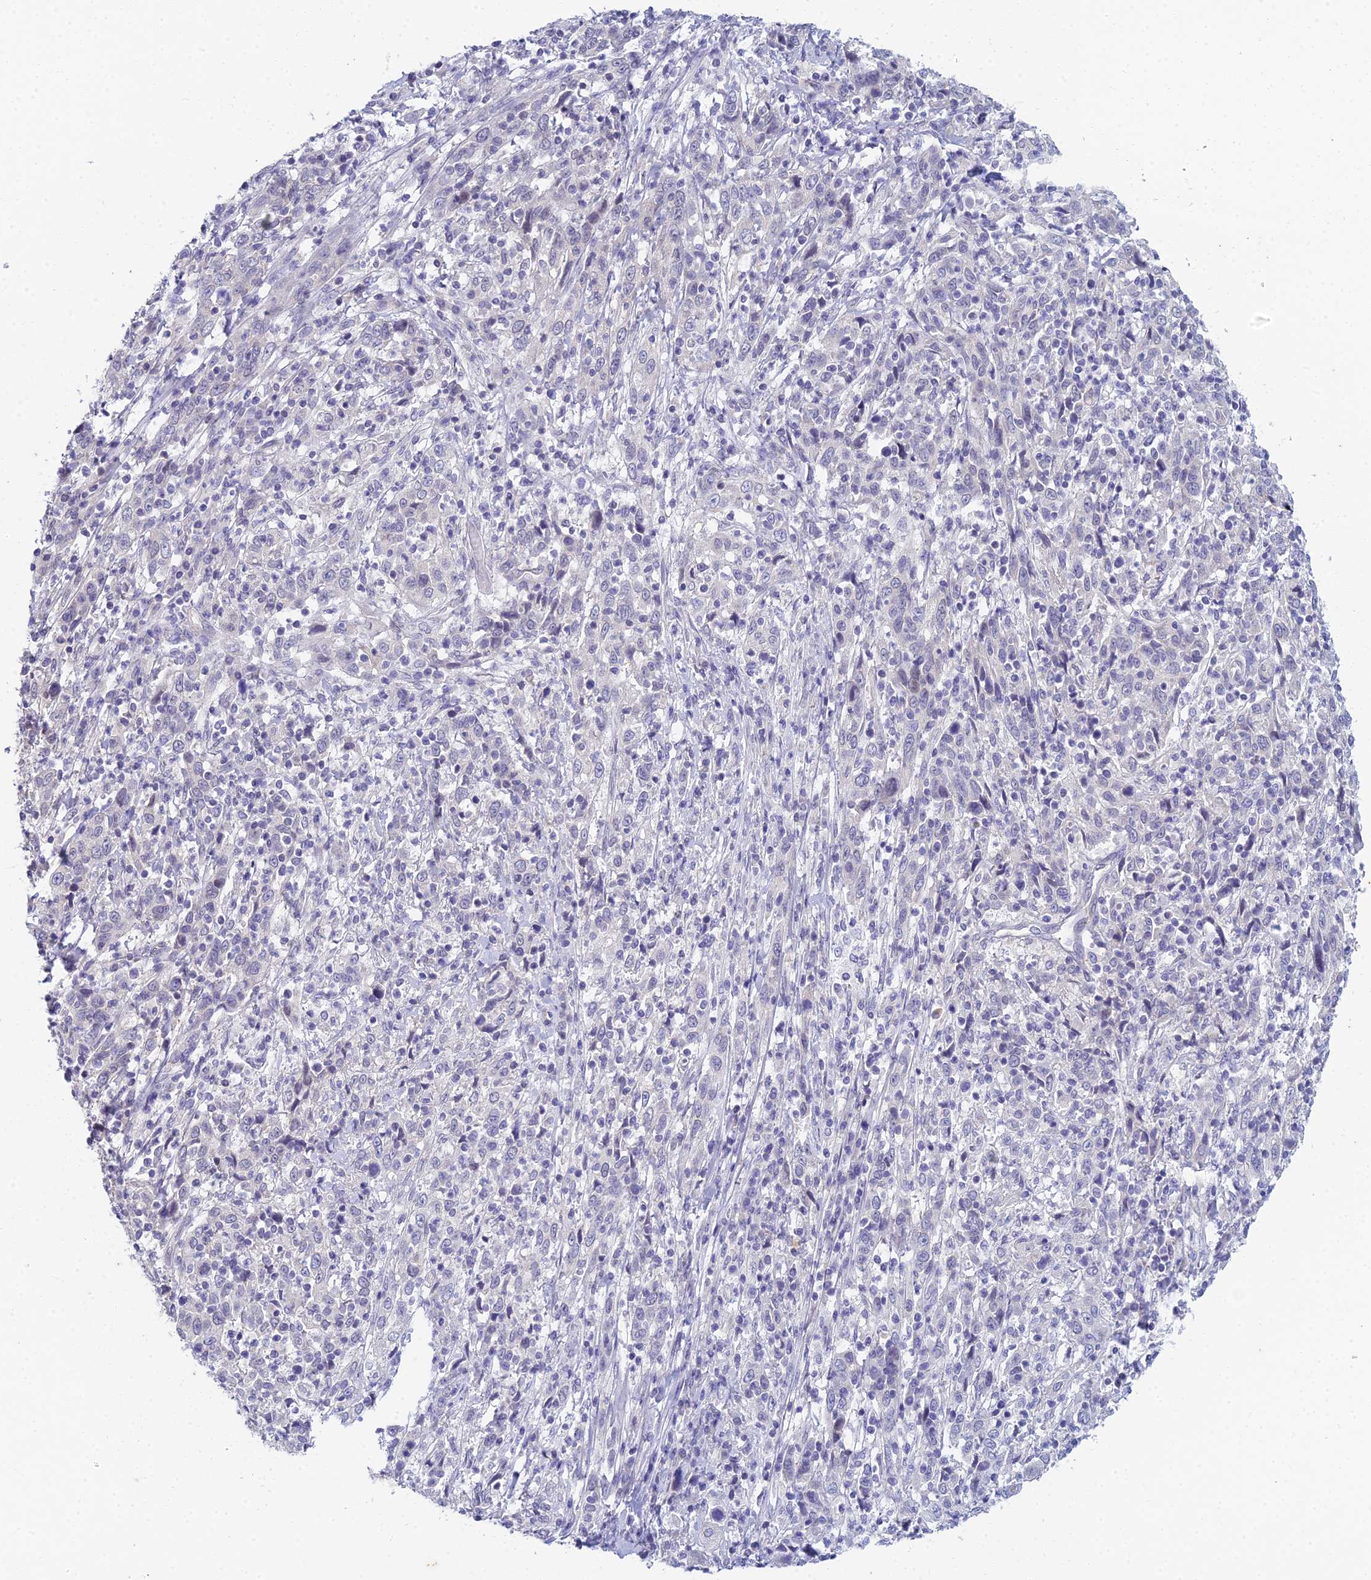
{"staining": {"intensity": "negative", "quantity": "none", "location": "none"}, "tissue": "cervical cancer", "cell_type": "Tumor cells", "image_type": "cancer", "snomed": [{"axis": "morphology", "description": "Squamous cell carcinoma, NOS"}, {"axis": "topography", "description": "Cervix"}], "caption": "High power microscopy photomicrograph of an immunohistochemistry photomicrograph of cervical cancer (squamous cell carcinoma), revealing no significant expression in tumor cells. The staining is performed using DAB brown chromogen with nuclei counter-stained in using hematoxylin.", "gene": "EEF2KMT", "patient": {"sex": "female", "age": 46}}